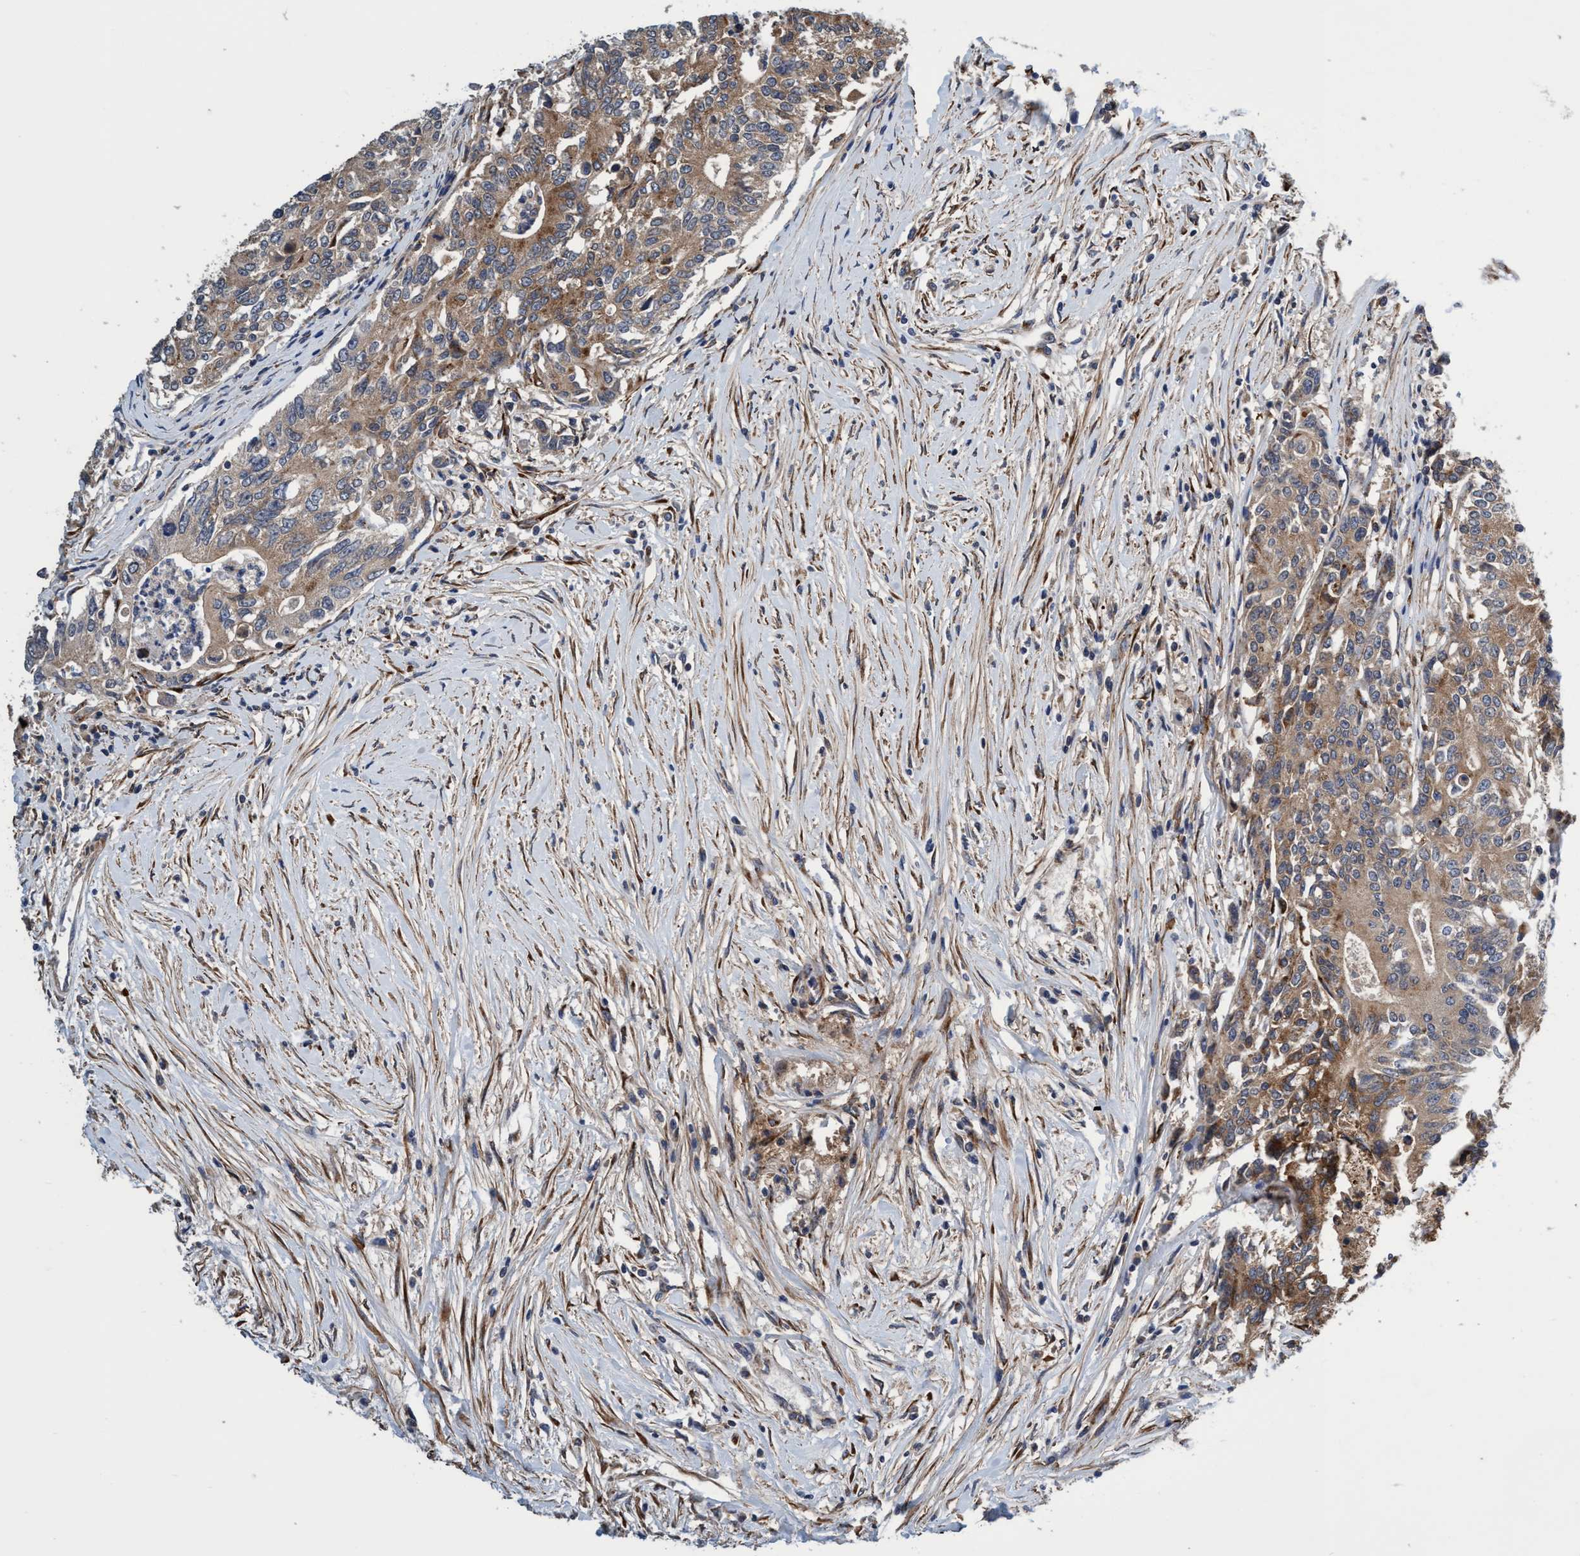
{"staining": {"intensity": "moderate", "quantity": ">75%", "location": "cytoplasmic/membranous"}, "tissue": "colorectal cancer", "cell_type": "Tumor cells", "image_type": "cancer", "snomed": [{"axis": "morphology", "description": "Adenocarcinoma, NOS"}, {"axis": "topography", "description": "Colon"}], "caption": "Protein expression by IHC demonstrates moderate cytoplasmic/membranous staining in about >75% of tumor cells in colorectal cancer (adenocarcinoma). Nuclei are stained in blue.", "gene": "CALCOCO2", "patient": {"sex": "female", "age": 77}}